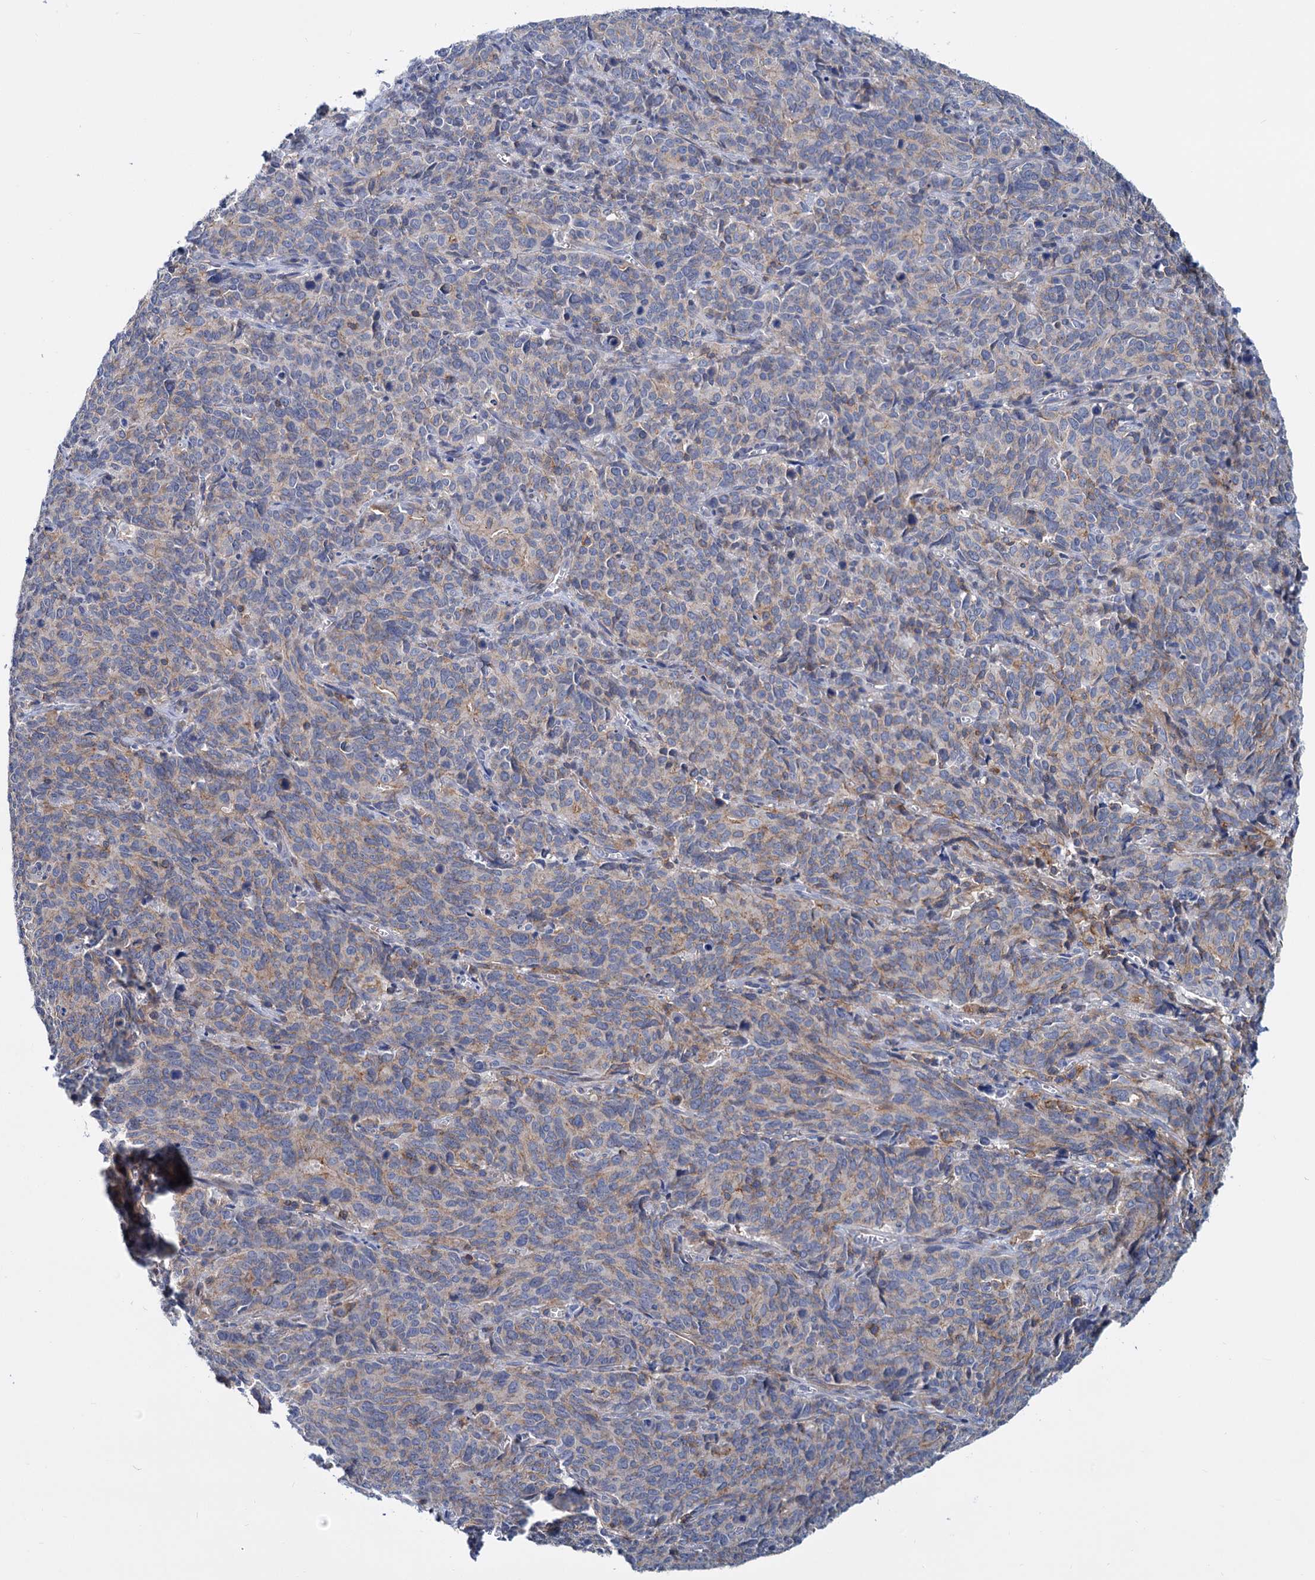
{"staining": {"intensity": "weak", "quantity": "25%-75%", "location": "cytoplasmic/membranous"}, "tissue": "cervical cancer", "cell_type": "Tumor cells", "image_type": "cancer", "snomed": [{"axis": "morphology", "description": "Squamous cell carcinoma, NOS"}, {"axis": "topography", "description": "Cervix"}], "caption": "An IHC micrograph of neoplastic tissue is shown. Protein staining in brown shows weak cytoplasmic/membranous positivity in cervical squamous cell carcinoma within tumor cells.", "gene": "LRCH4", "patient": {"sex": "female", "age": 60}}